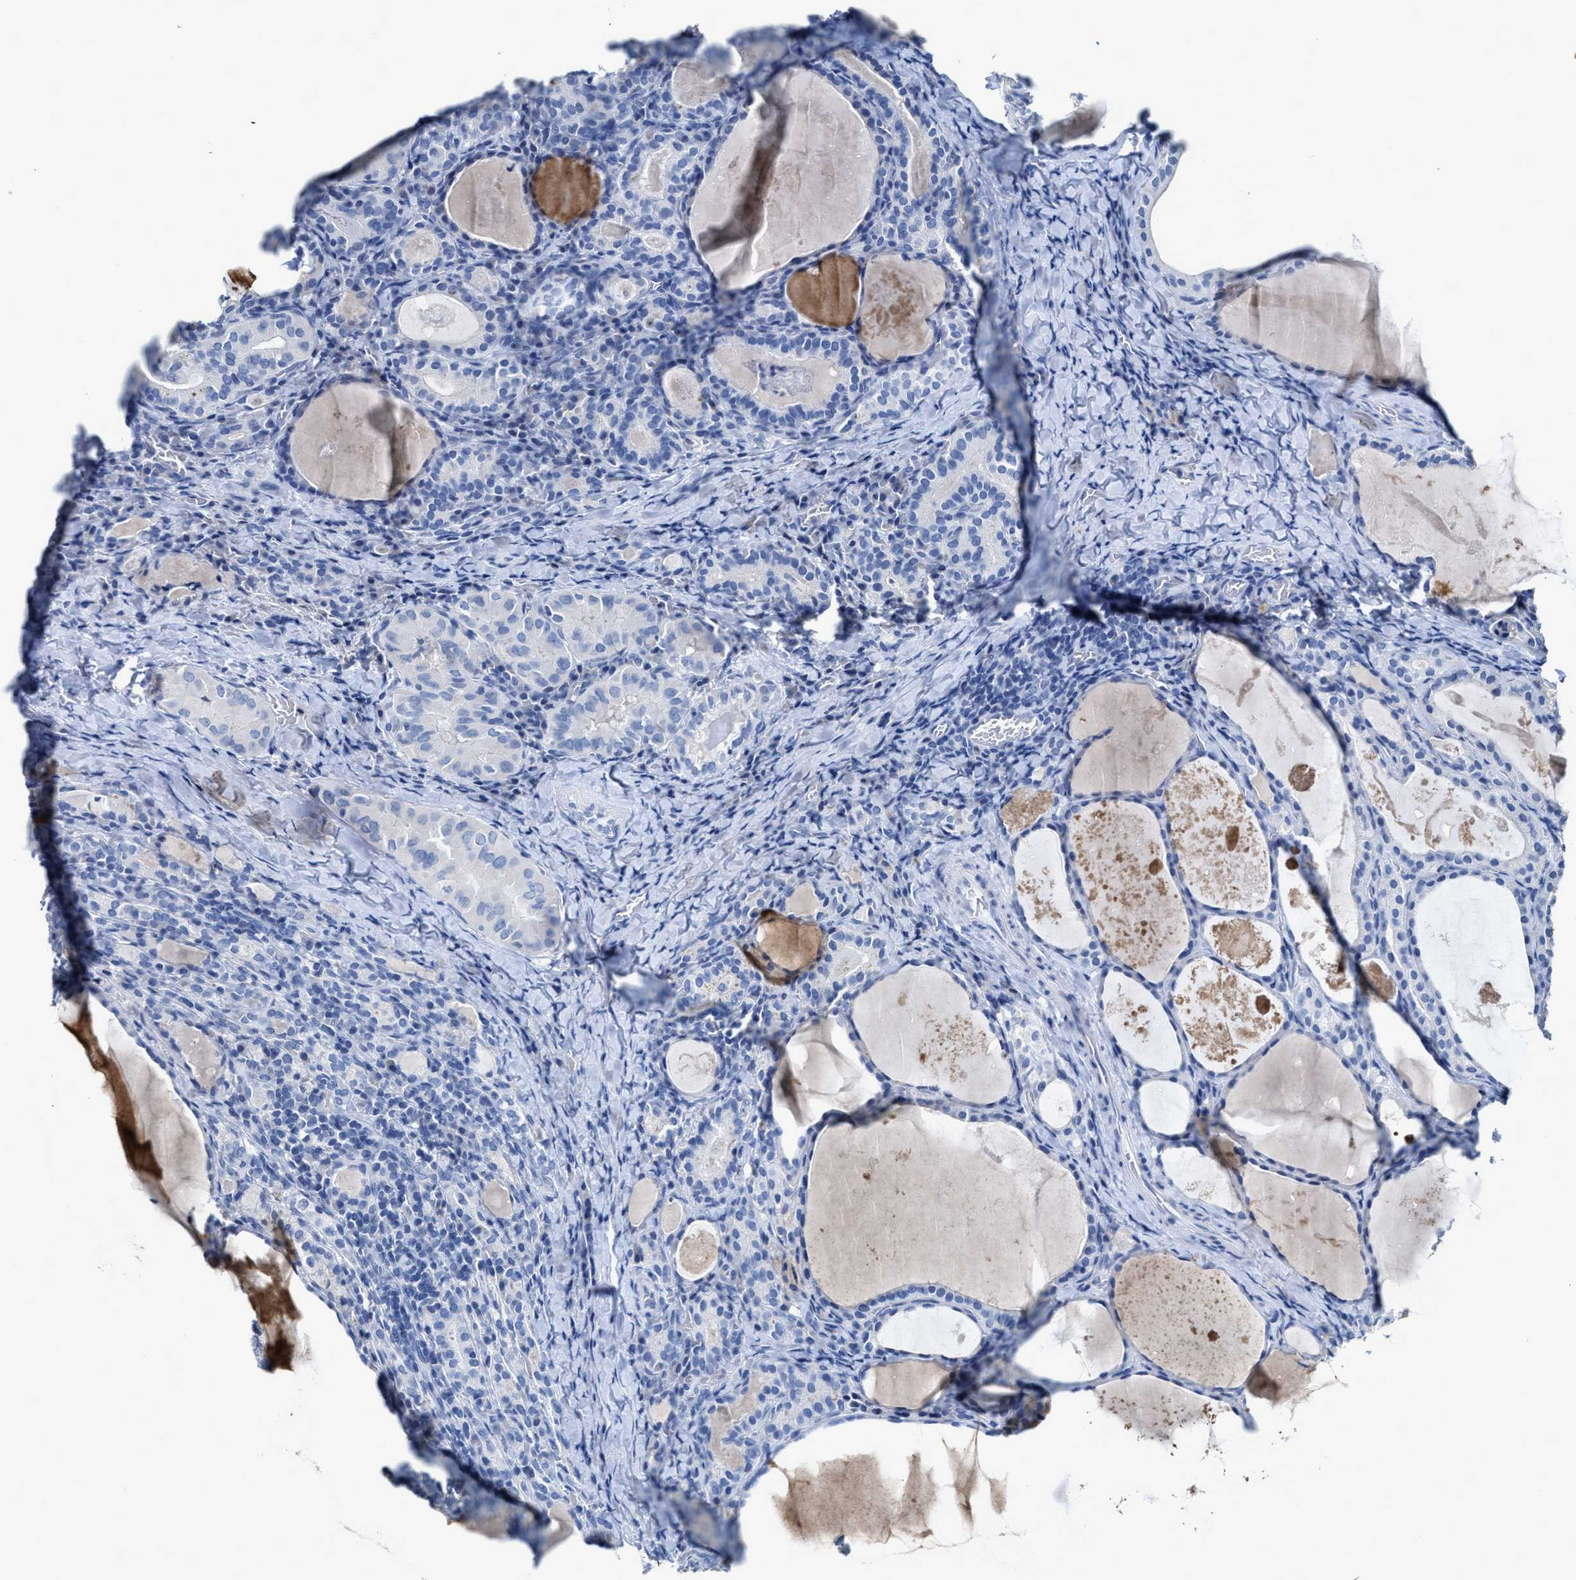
{"staining": {"intensity": "negative", "quantity": "none", "location": "none"}, "tissue": "thyroid cancer", "cell_type": "Tumor cells", "image_type": "cancer", "snomed": [{"axis": "morphology", "description": "Papillary adenocarcinoma, NOS"}, {"axis": "topography", "description": "Thyroid gland"}], "caption": "The immunohistochemistry image has no significant staining in tumor cells of thyroid cancer tissue.", "gene": "CEACAM5", "patient": {"sex": "female", "age": 42}}